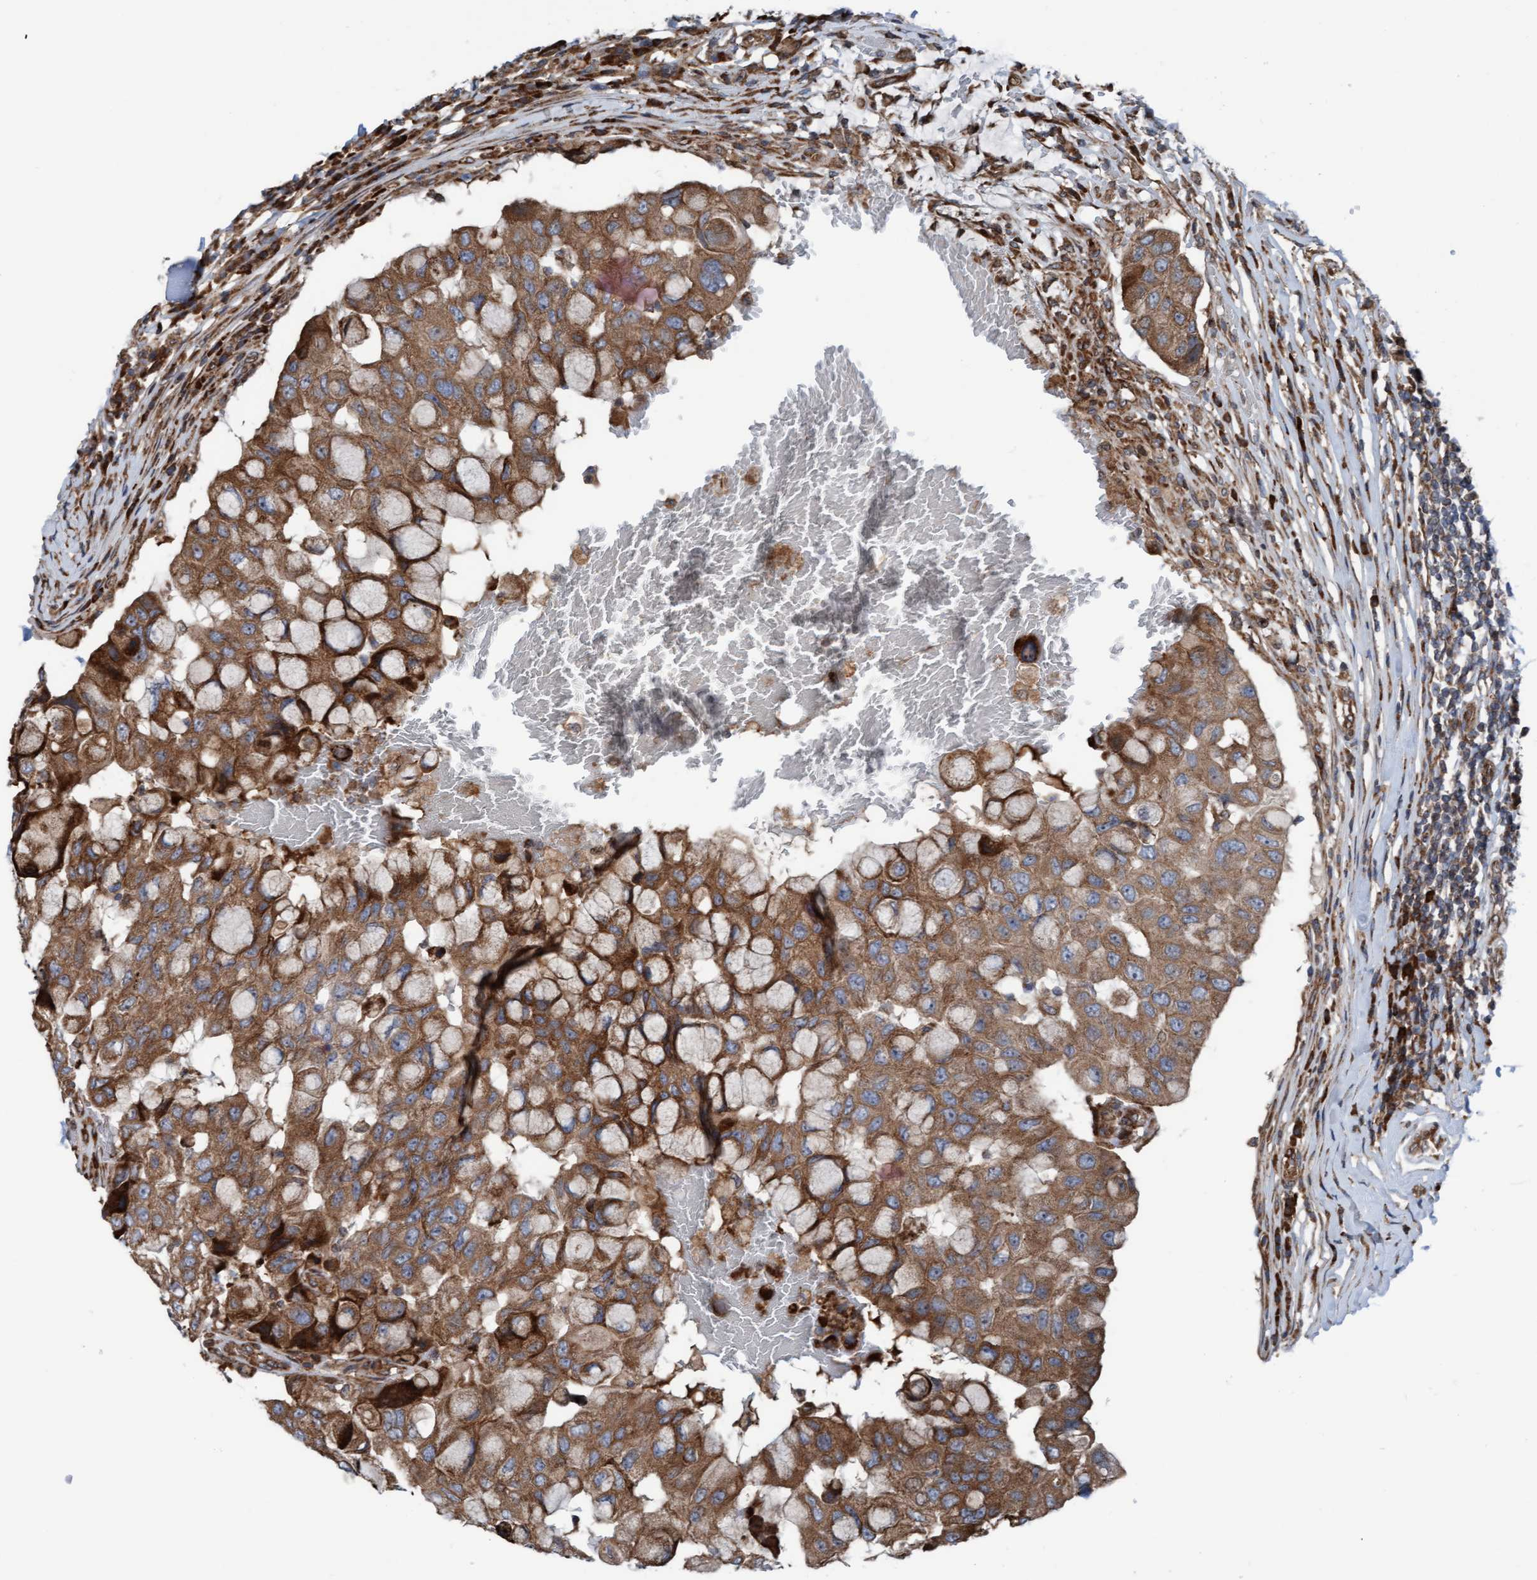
{"staining": {"intensity": "moderate", "quantity": ">75%", "location": "cytoplasmic/membranous"}, "tissue": "breast cancer", "cell_type": "Tumor cells", "image_type": "cancer", "snomed": [{"axis": "morphology", "description": "Duct carcinoma"}, {"axis": "topography", "description": "Breast"}], "caption": "A high-resolution micrograph shows immunohistochemistry (IHC) staining of breast cancer (invasive ductal carcinoma), which shows moderate cytoplasmic/membranous positivity in approximately >75% of tumor cells.", "gene": "RAP1GAP2", "patient": {"sex": "female", "age": 27}}